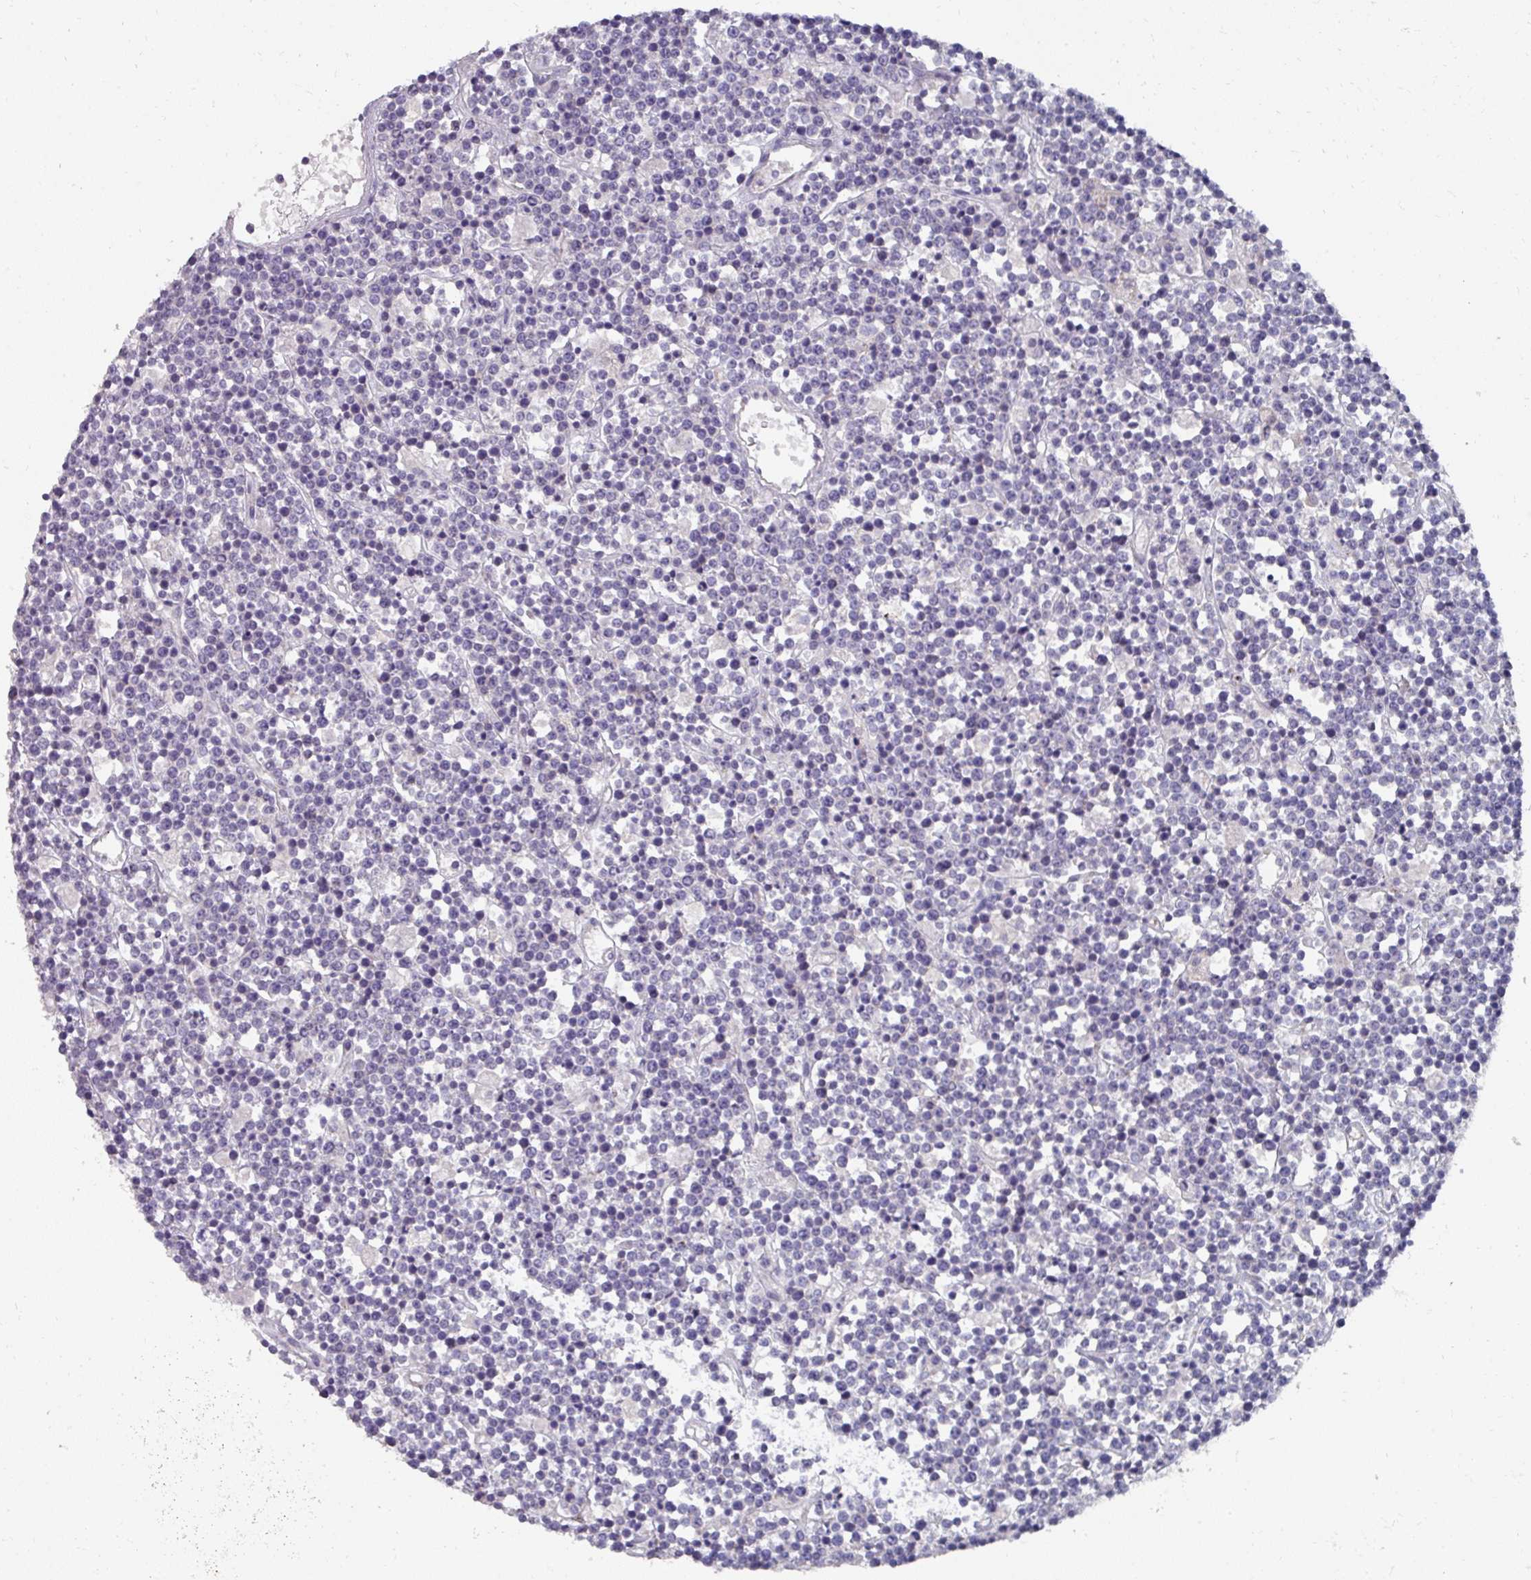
{"staining": {"intensity": "negative", "quantity": "none", "location": "none"}, "tissue": "lymphoma", "cell_type": "Tumor cells", "image_type": "cancer", "snomed": [{"axis": "morphology", "description": "Malignant lymphoma, non-Hodgkin's type, High grade"}, {"axis": "topography", "description": "Ovary"}], "caption": "Micrograph shows no significant protein positivity in tumor cells of lymphoma.", "gene": "NT5C1A", "patient": {"sex": "female", "age": 56}}